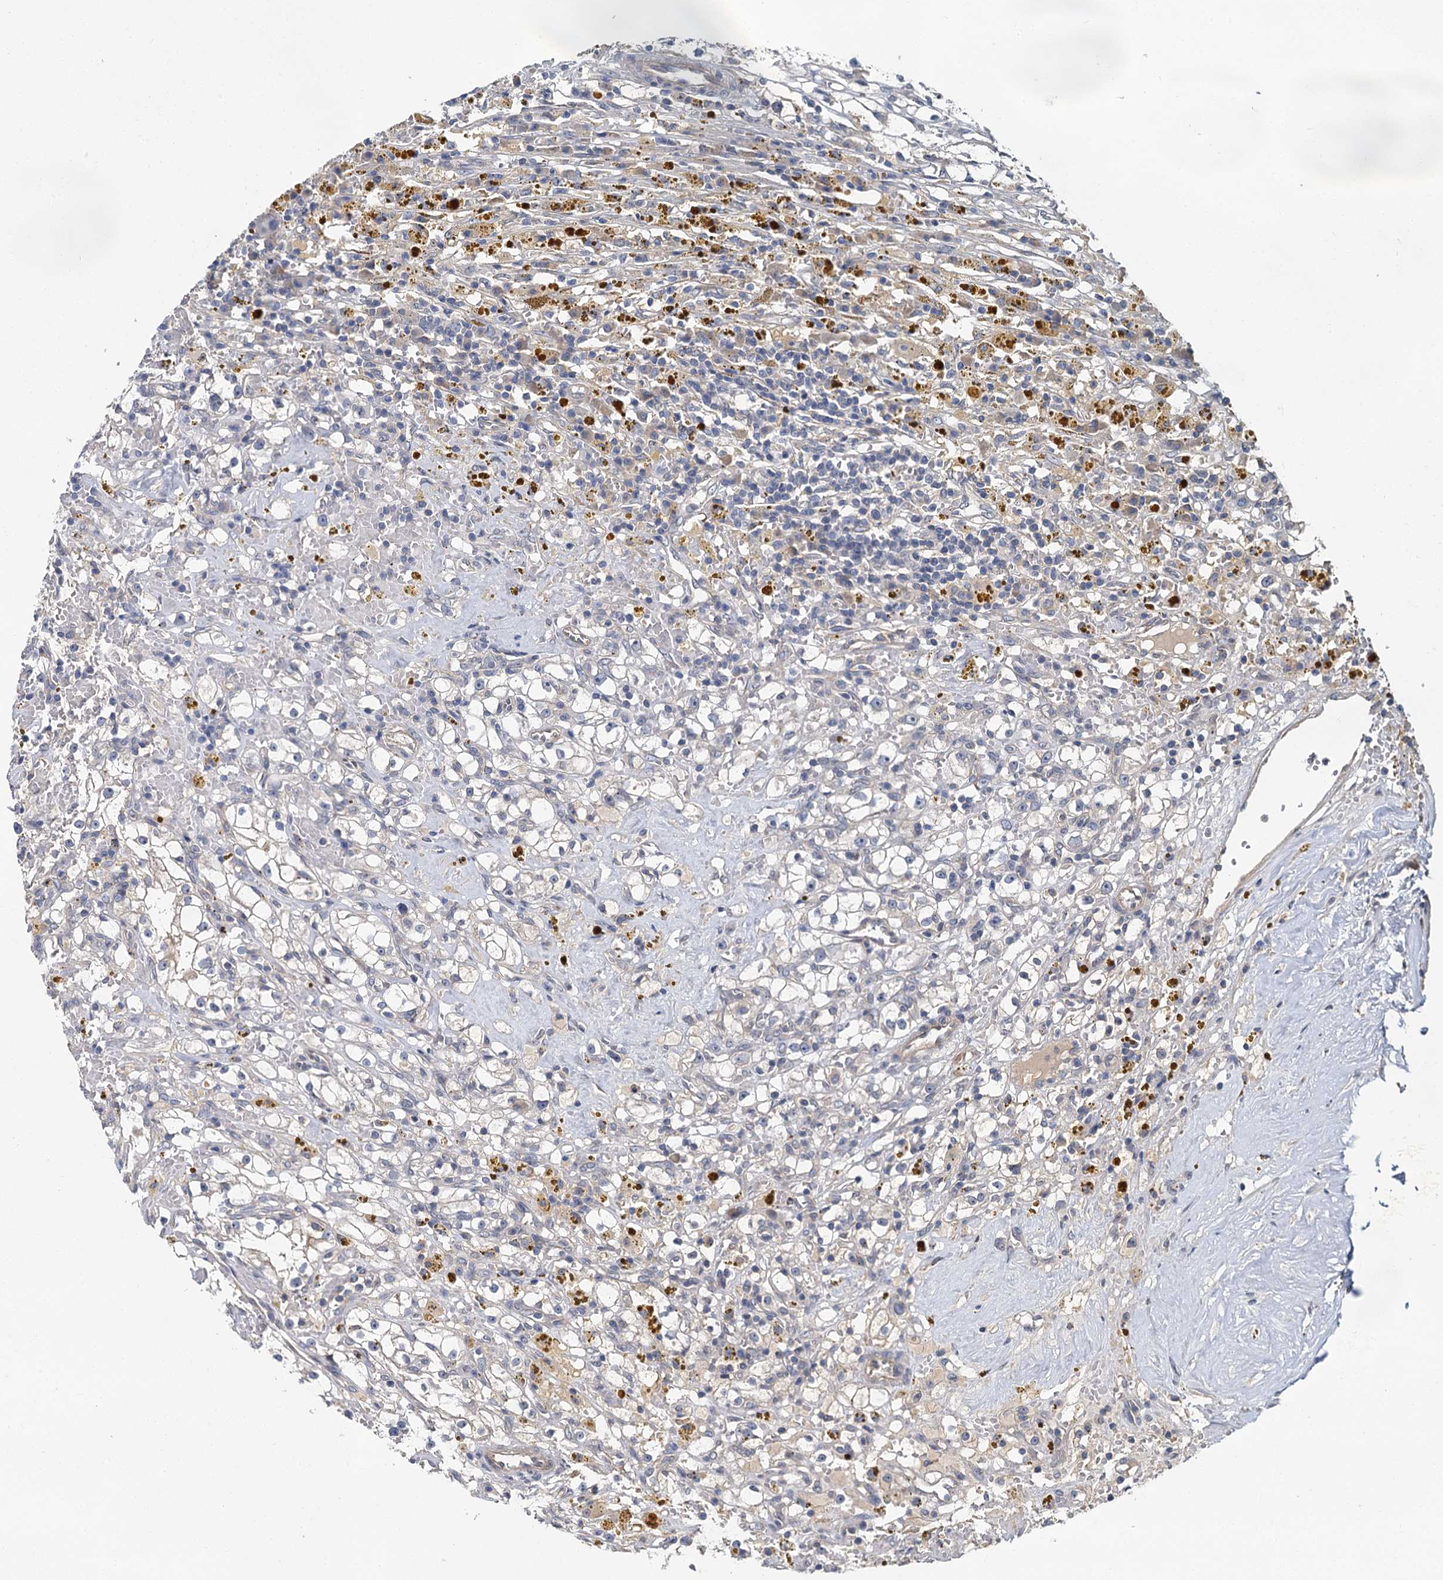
{"staining": {"intensity": "negative", "quantity": "none", "location": "none"}, "tissue": "renal cancer", "cell_type": "Tumor cells", "image_type": "cancer", "snomed": [{"axis": "morphology", "description": "Adenocarcinoma, NOS"}, {"axis": "topography", "description": "Kidney"}], "caption": "A high-resolution histopathology image shows immunohistochemistry (IHC) staining of adenocarcinoma (renal), which reveals no significant expression in tumor cells.", "gene": "ZNF324", "patient": {"sex": "male", "age": 56}}